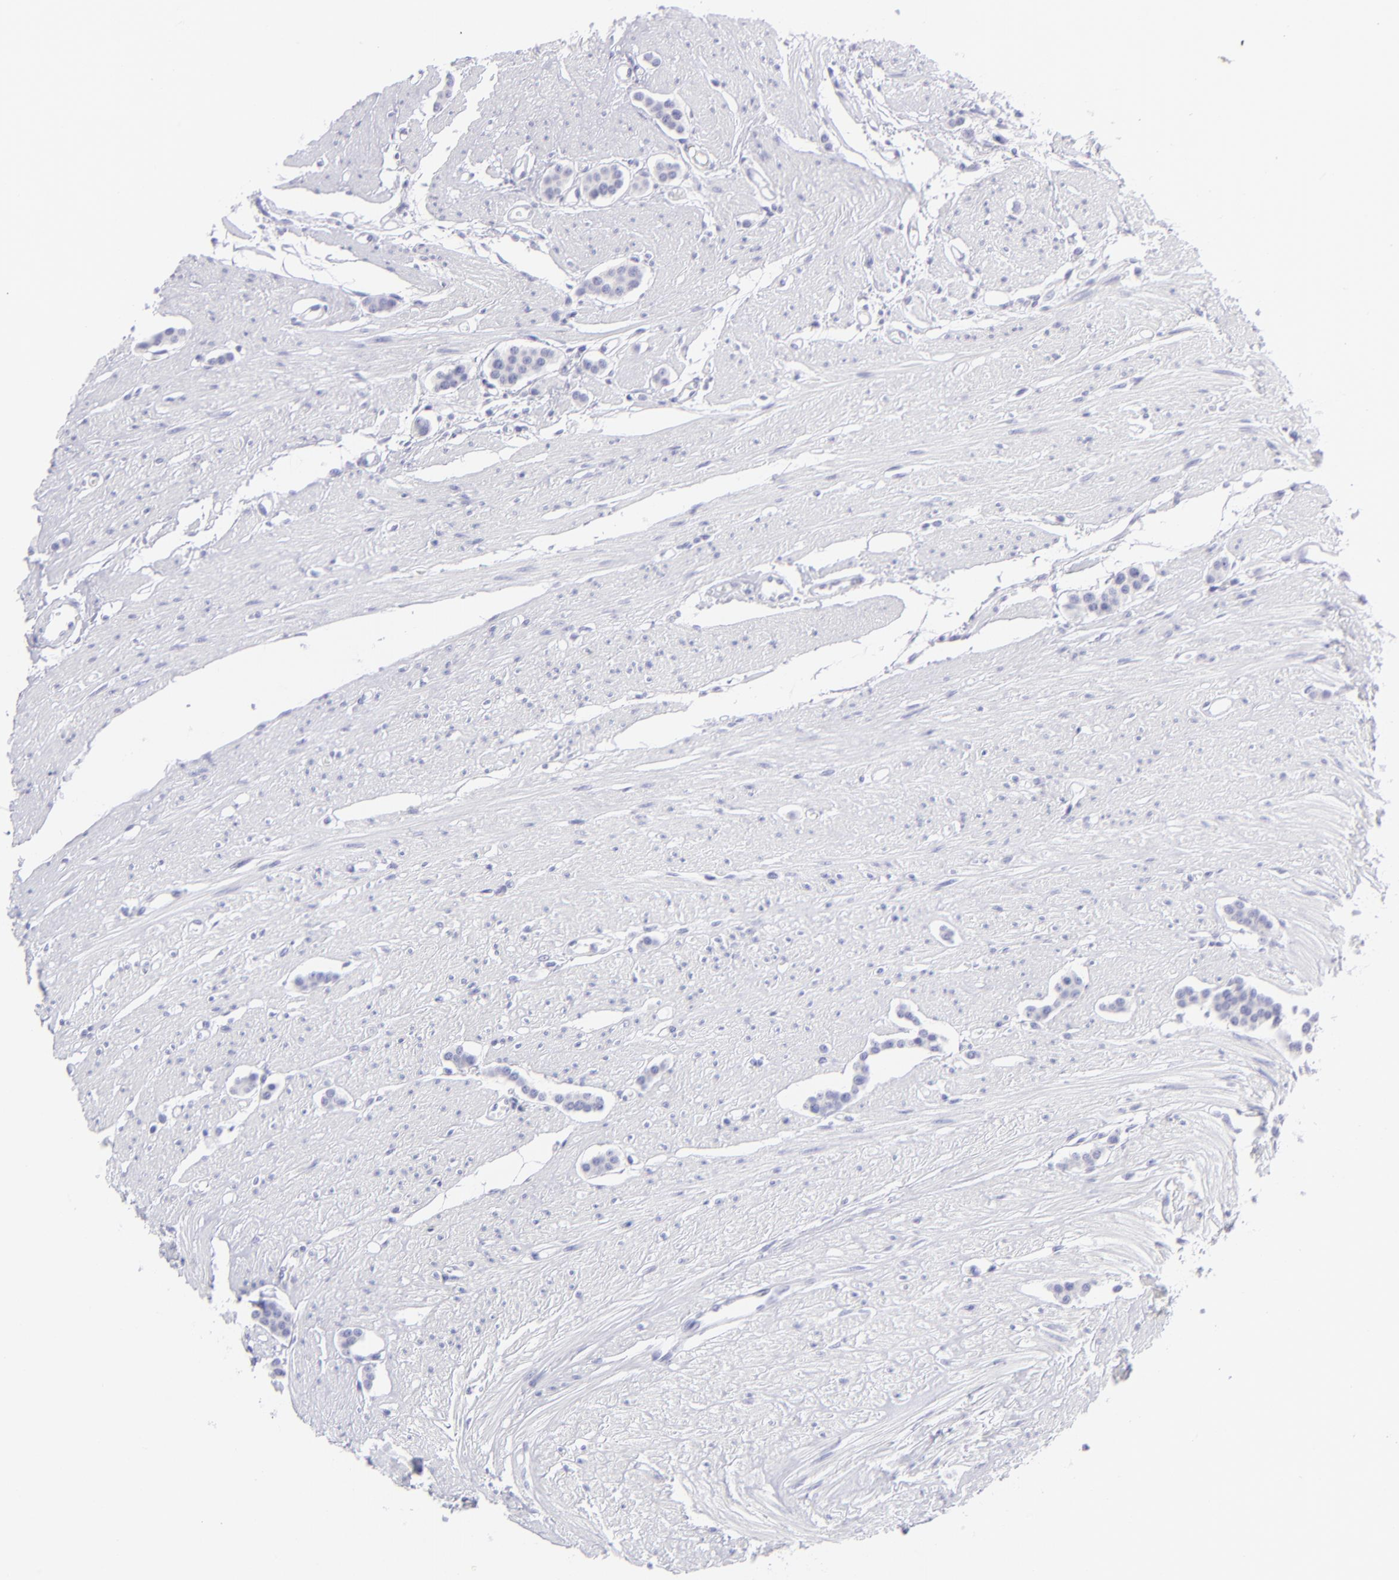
{"staining": {"intensity": "negative", "quantity": "none", "location": "none"}, "tissue": "carcinoid", "cell_type": "Tumor cells", "image_type": "cancer", "snomed": [{"axis": "morphology", "description": "Carcinoid, malignant, NOS"}, {"axis": "topography", "description": "Small intestine"}], "caption": "A photomicrograph of carcinoid (malignant) stained for a protein shows no brown staining in tumor cells.", "gene": "SLC1A2", "patient": {"sex": "male", "age": 60}}